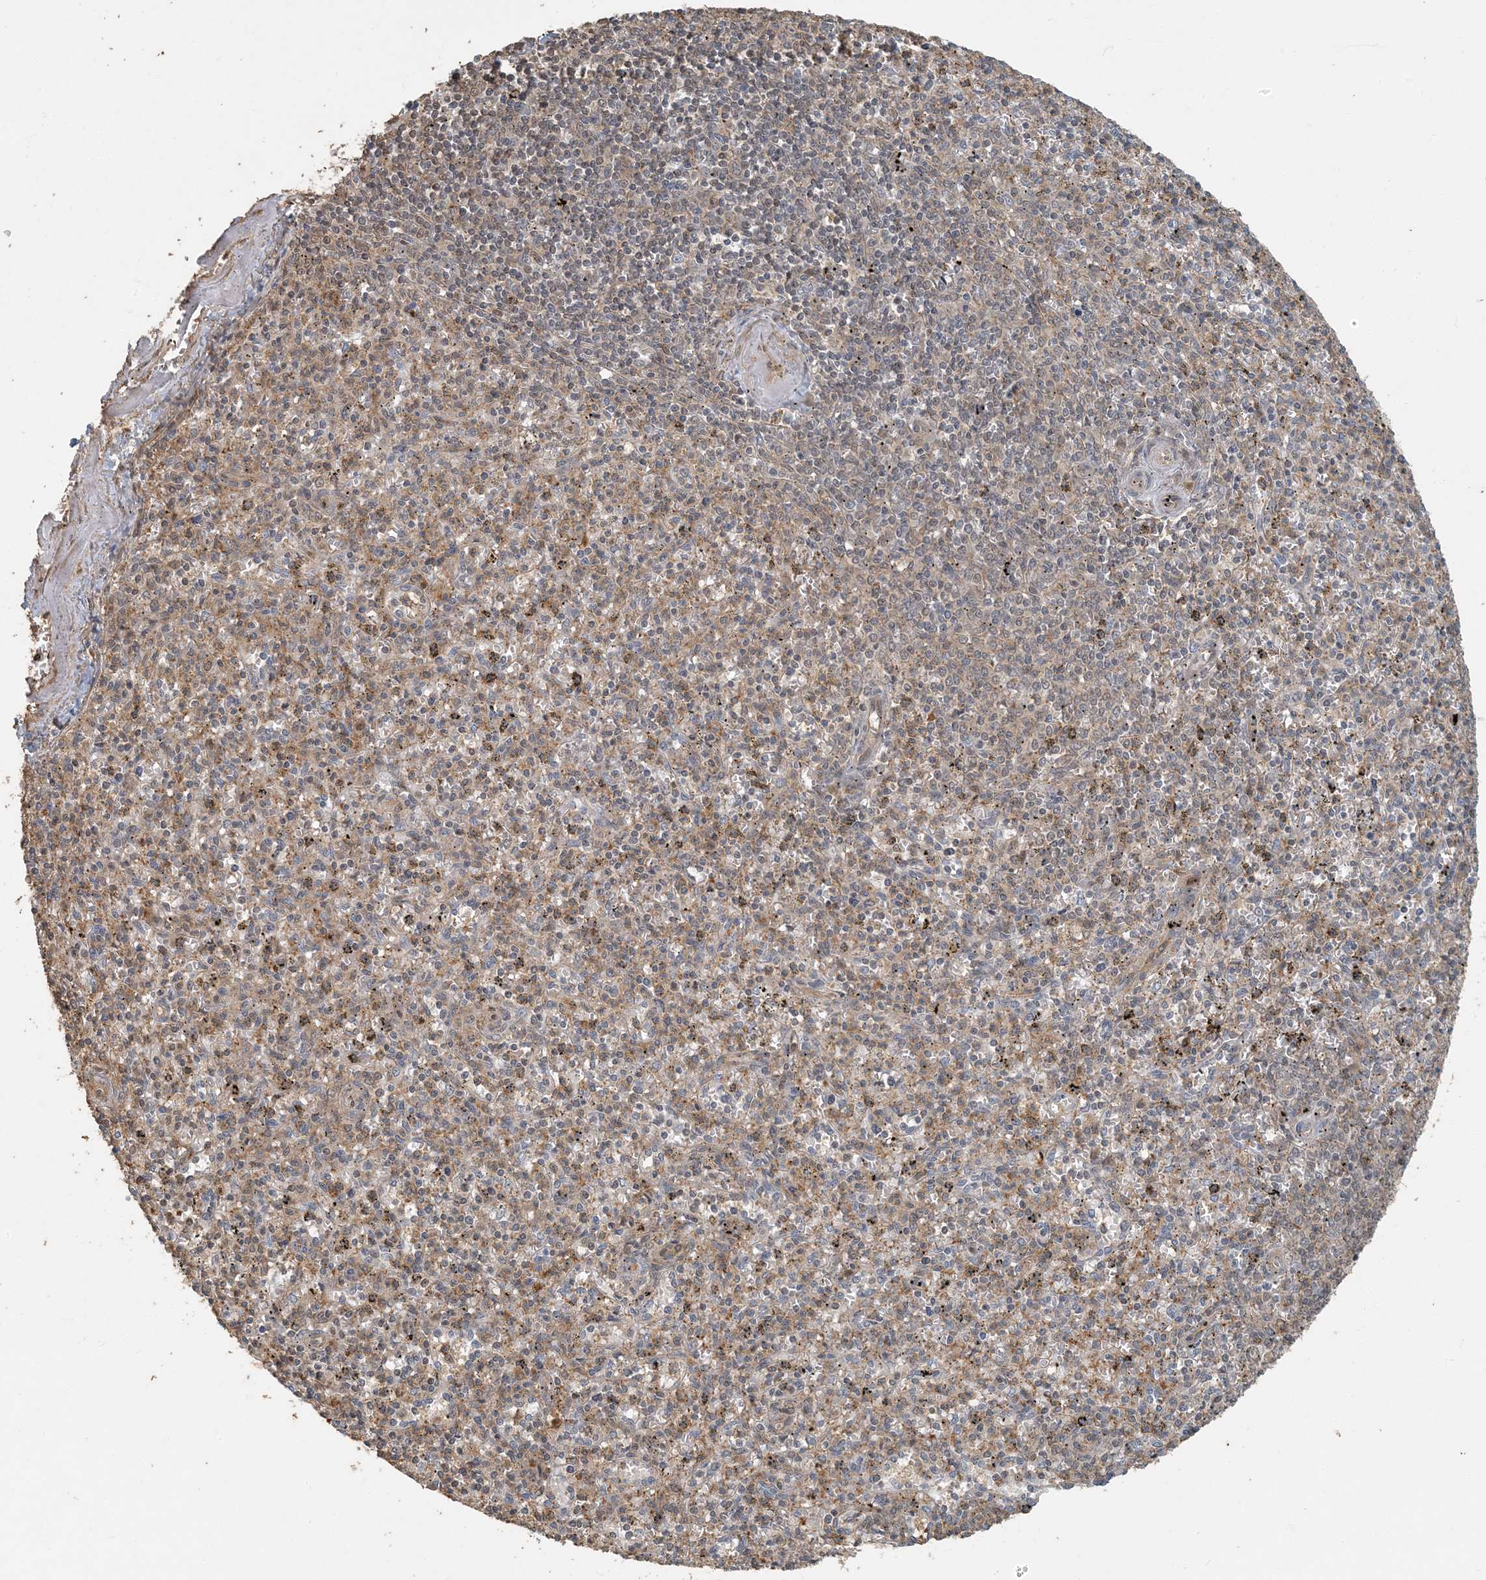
{"staining": {"intensity": "moderate", "quantity": "25%-75%", "location": "cytoplasmic/membranous"}, "tissue": "spleen", "cell_type": "Cells in red pulp", "image_type": "normal", "snomed": [{"axis": "morphology", "description": "Normal tissue, NOS"}, {"axis": "topography", "description": "Spleen"}], "caption": "The micrograph demonstrates a brown stain indicating the presence of a protein in the cytoplasmic/membranous of cells in red pulp in spleen.", "gene": "AK9", "patient": {"sex": "male", "age": 72}}